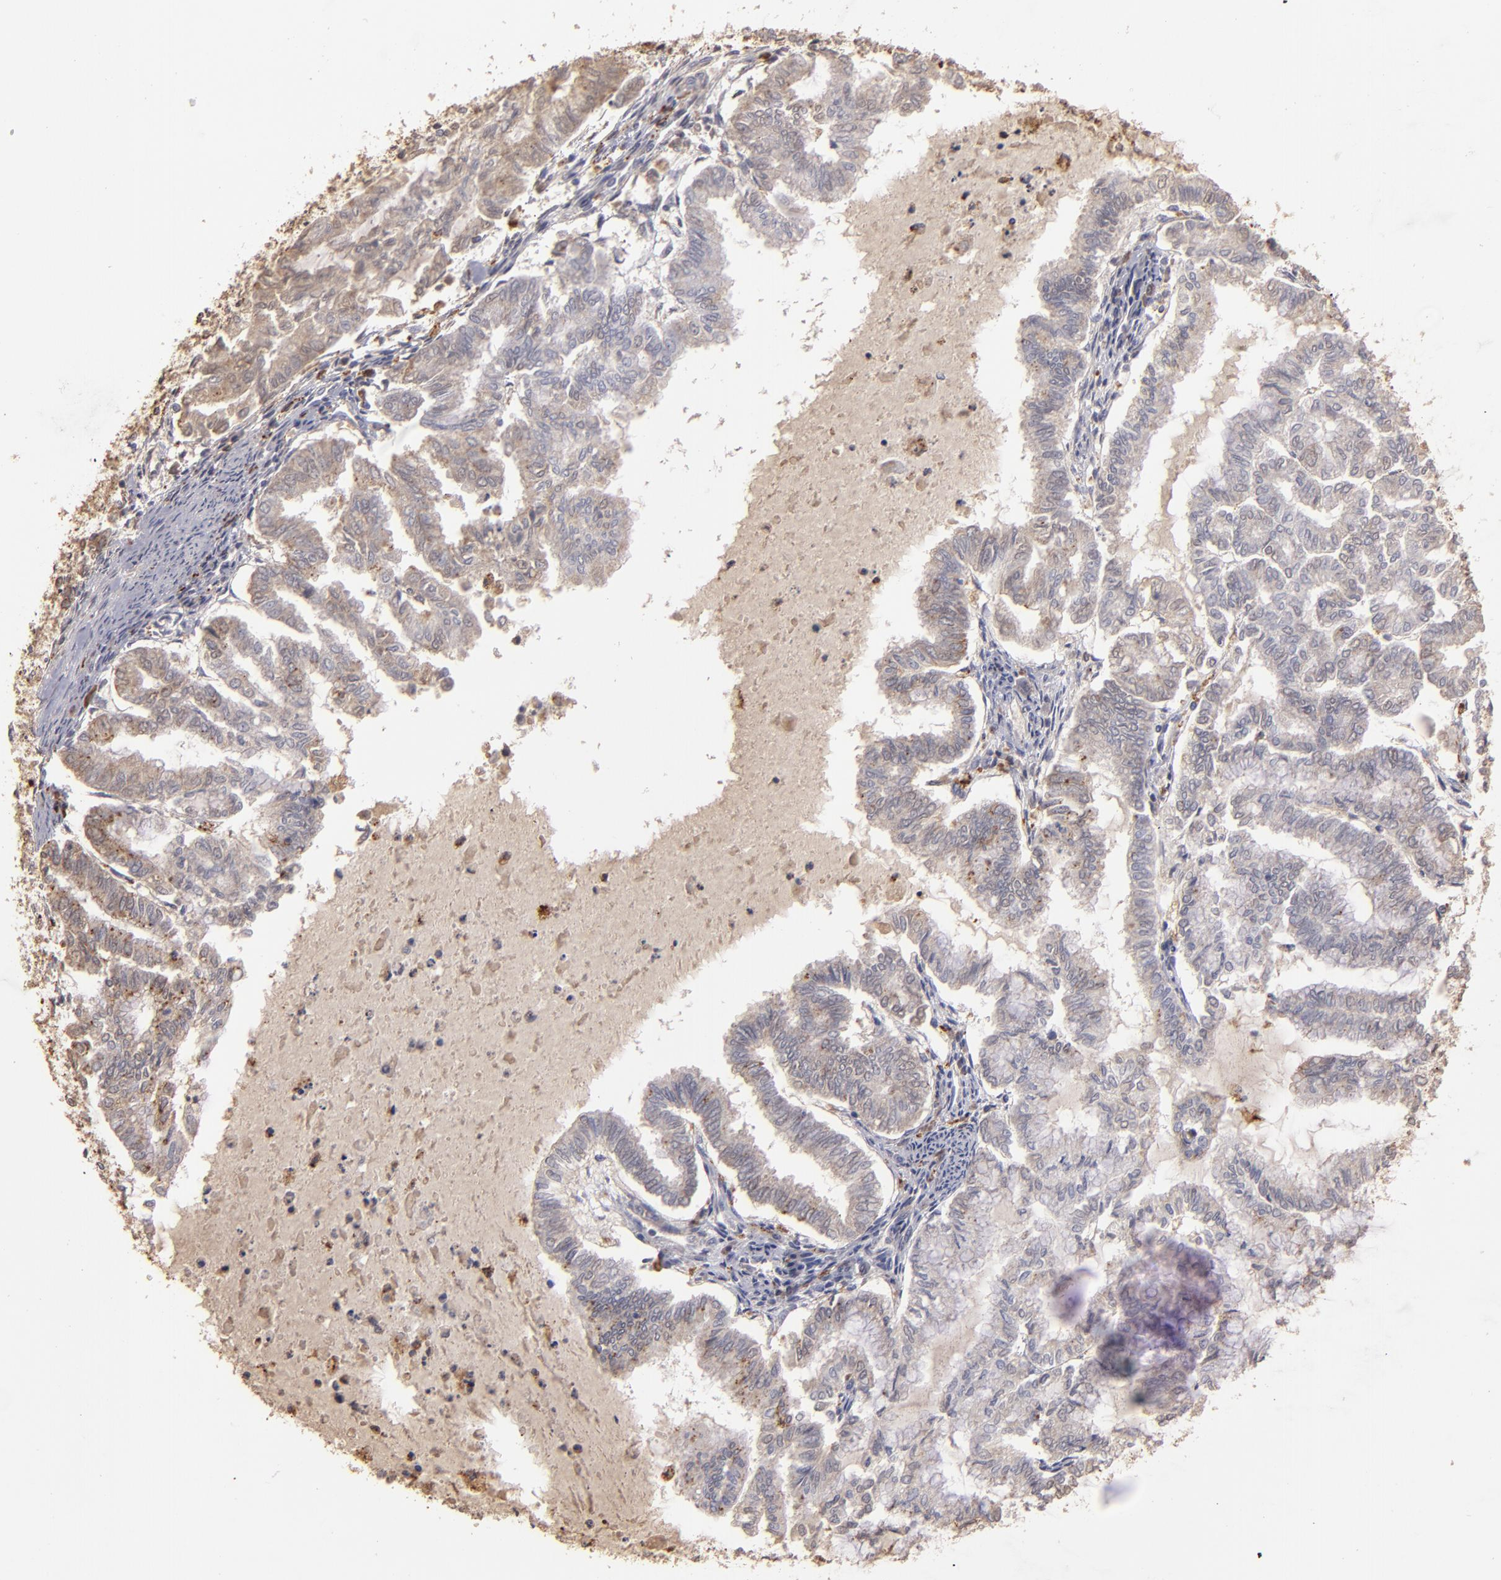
{"staining": {"intensity": "weak", "quantity": ">75%", "location": "cytoplasmic/membranous"}, "tissue": "endometrial cancer", "cell_type": "Tumor cells", "image_type": "cancer", "snomed": [{"axis": "morphology", "description": "Adenocarcinoma, NOS"}, {"axis": "topography", "description": "Endometrium"}], "caption": "Endometrial cancer (adenocarcinoma) tissue exhibits weak cytoplasmic/membranous positivity in about >75% of tumor cells", "gene": "TRAF1", "patient": {"sex": "female", "age": 79}}